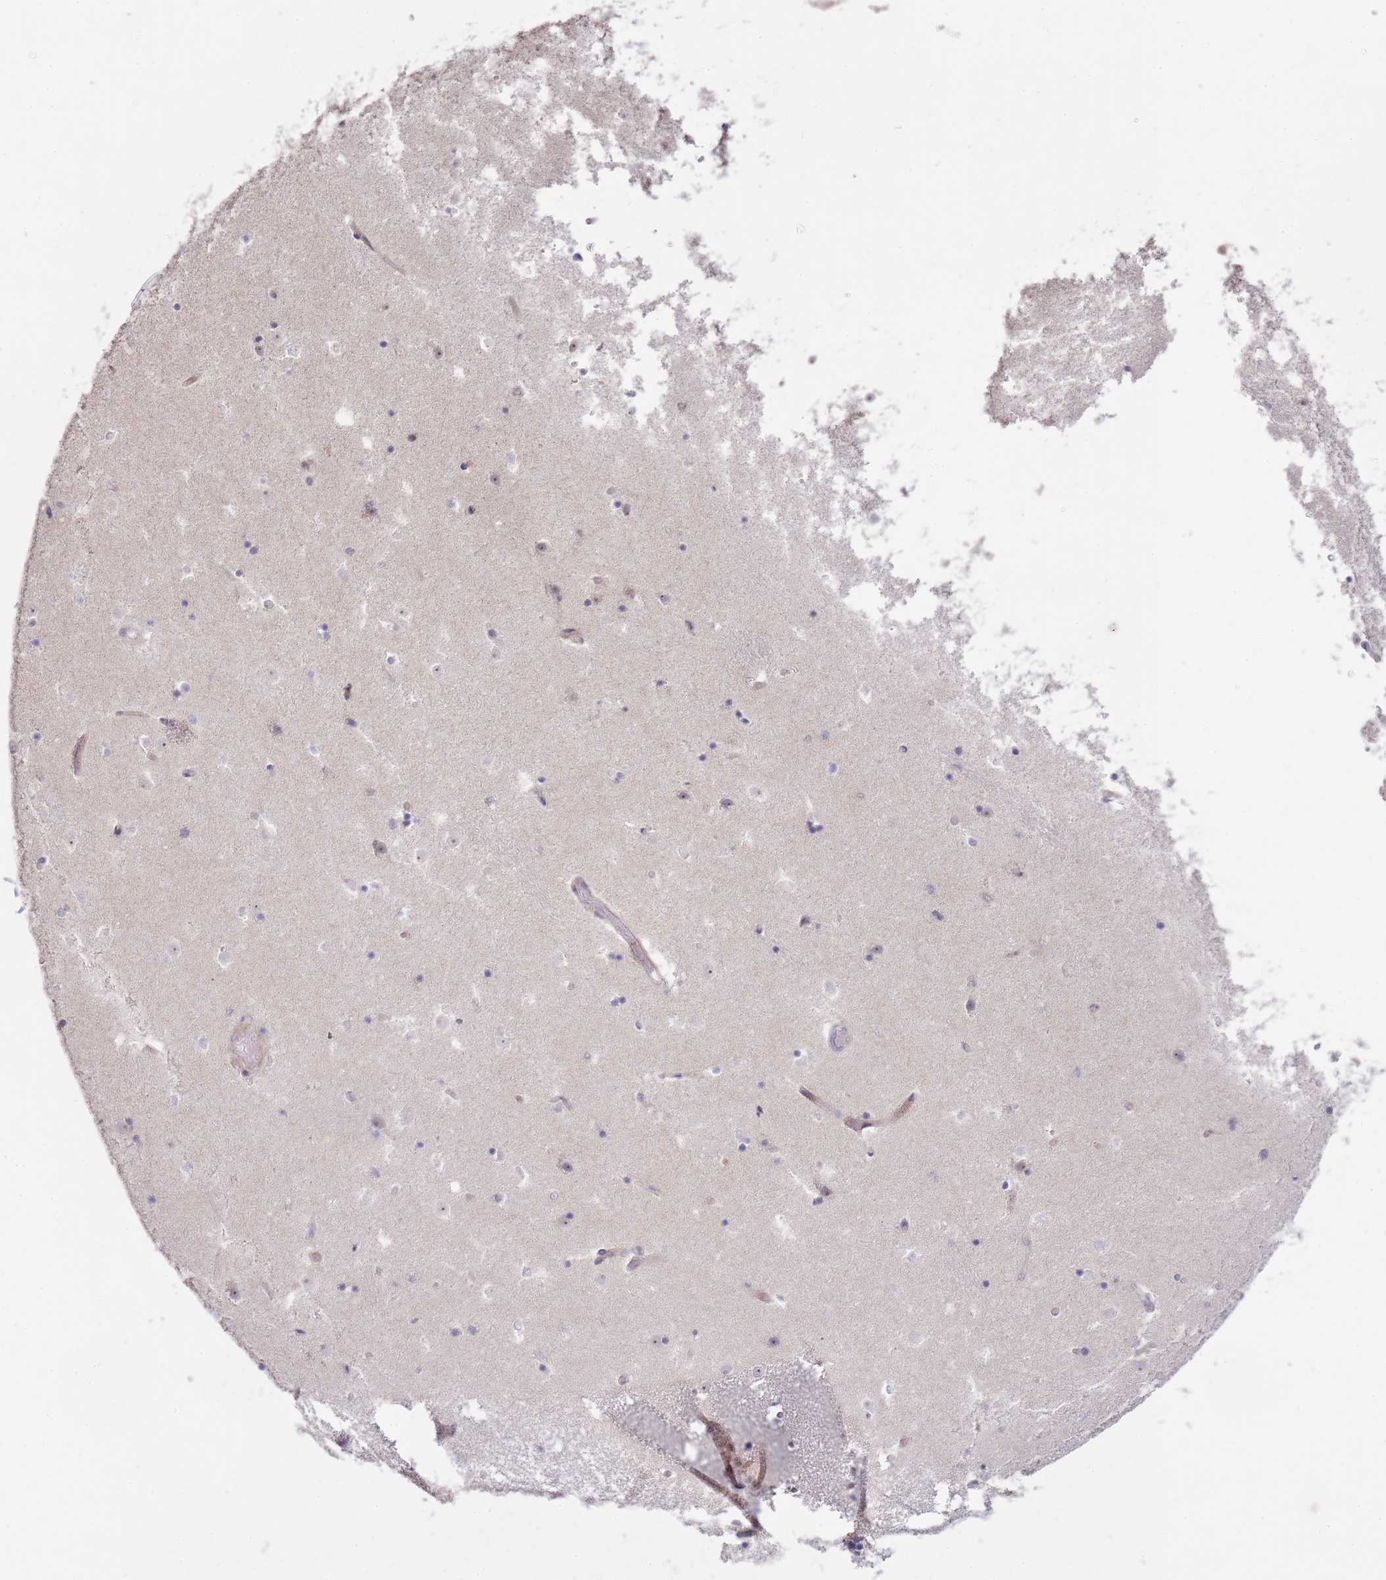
{"staining": {"intensity": "negative", "quantity": "none", "location": "none"}, "tissue": "caudate", "cell_type": "Glial cells", "image_type": "normal", "snomed": [{"axis": "morphology", "description": "Normal tissue, NOS"}, {"axis": "topography", "description": "Lateral ventricle wall"}], "caption": "DAB immunohistochemical staining of unremarkable caudate demonstrates no significant expression in glial cells.", "gene": "GRAP", "patient": {"sex": "female", "age": 52}}